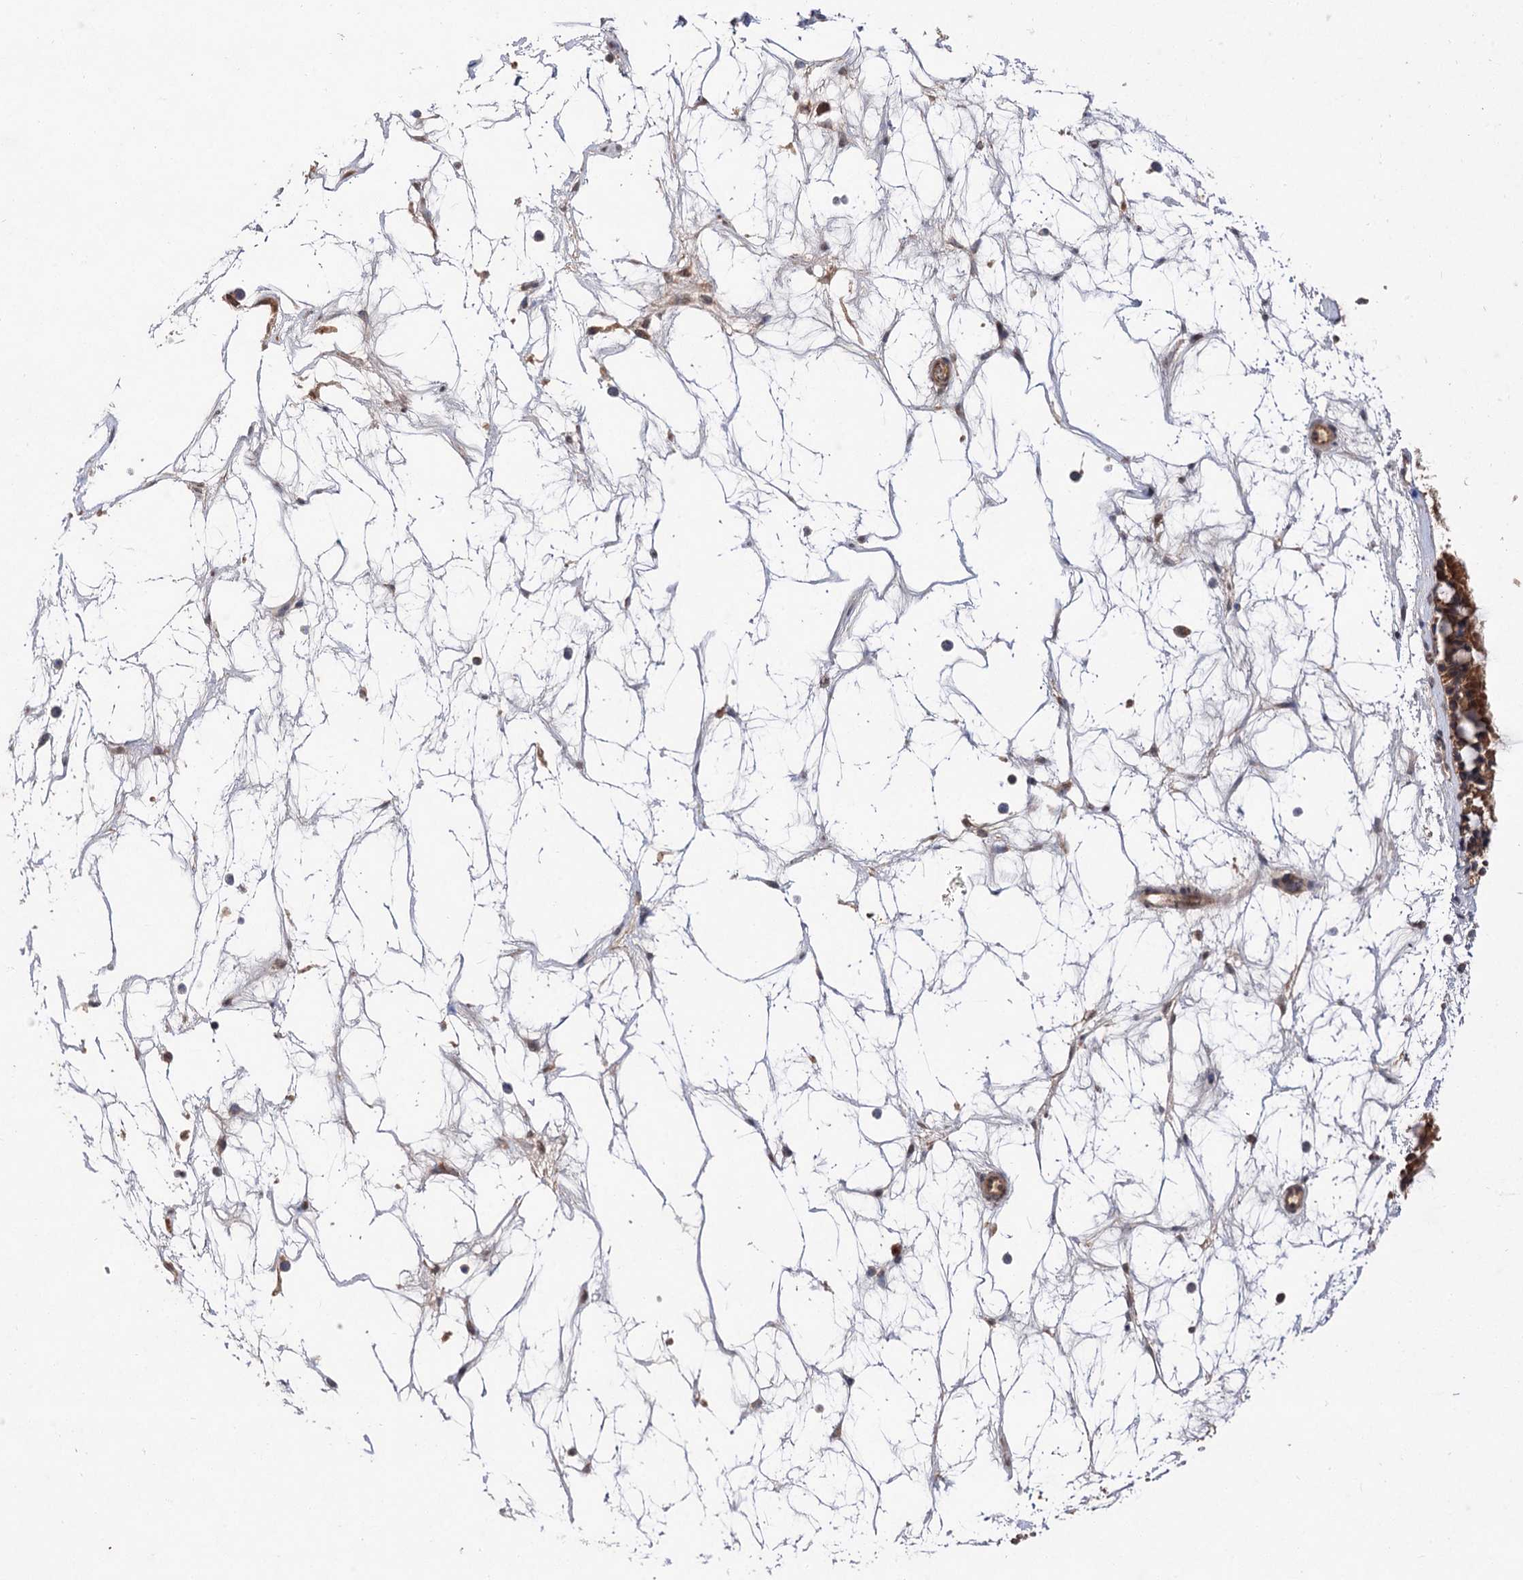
{"staining": {"intensity": "moderate", "quantity": ">75%", "location": "cytoplasmic/membranous"}, "tissue": "nasopharynx", "cell_type": "Respiratory epithelial cells", "image_type": "normal", "snomed": [{"axis": "morphology", "description": "Normal tissue, NOS"}, {"axis": "topography", "description": "Nasopharynx"}], "caption": "The immunohistochemical stain shows moderate cytoplasmic/membranous staining in respiratory epithelial cells of normal nasopharynx. (DAB (3,3'-diaminobenzidine) IHC with brightfield microscopy, high magnification).", "gene": "FBXW8", "patient": {"sex": "male", "age": 64}}